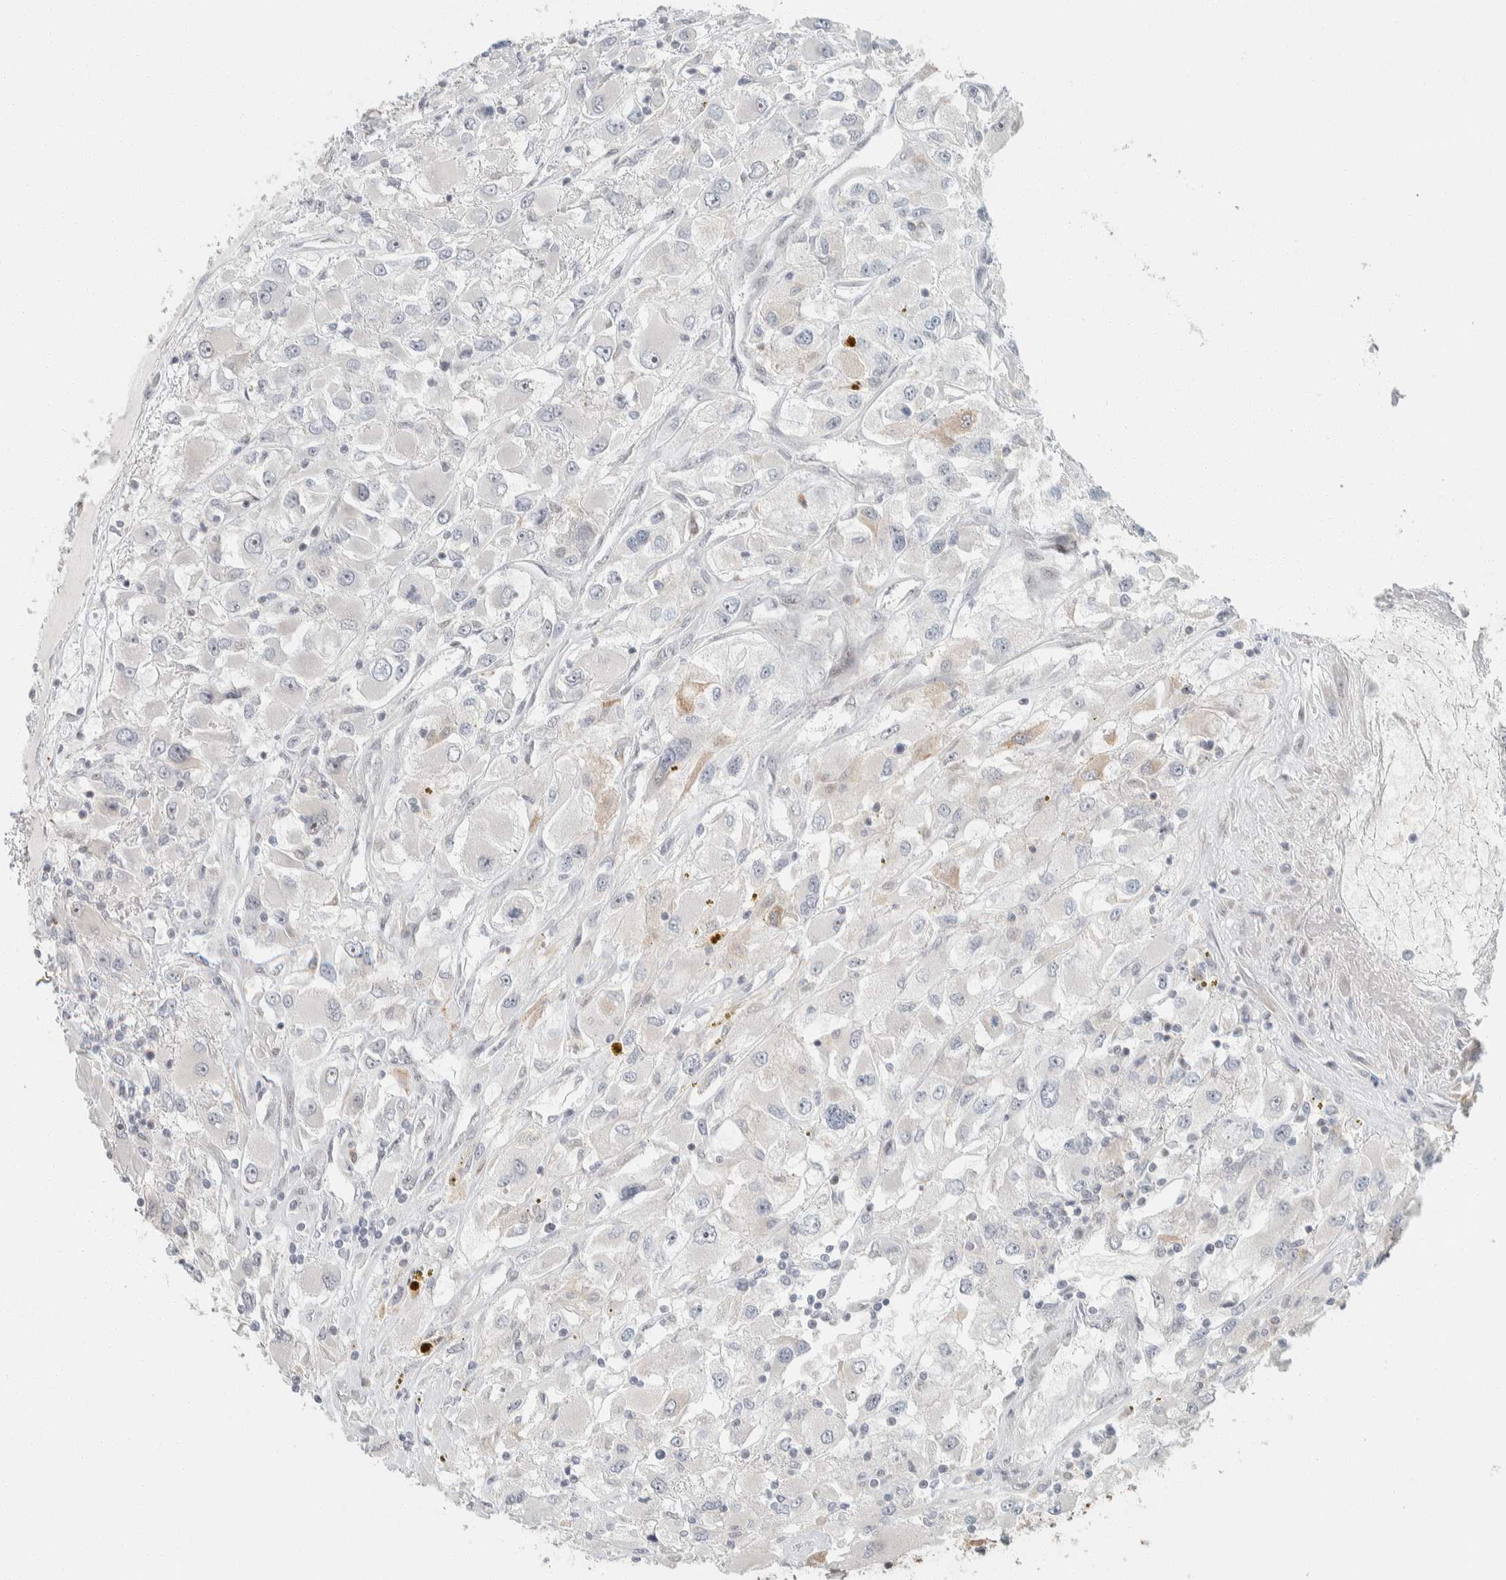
{"staining": {"intensity": "moderate", "quantity": "<25%", "location": "cytoplasmic/membranous"}, "tissue": "renal cancer", "cell_type": "Tumor cells", "image_type": "cancer", "snomed": [{"axis": "morphology", "description": "Adenocarcinoma, NOS"}, {"axis": "topography", "description": "Kidney"}], "caption": "An IHC image of tumor tissue is shown. Protein staining in brown labels moderate cytoplasmic/membranous positivity in renal cancer within tumor cells. Nuclei are stained in blue.", "gene": "ZBTB2", "patient": {"sex": "female", "age": 52}}